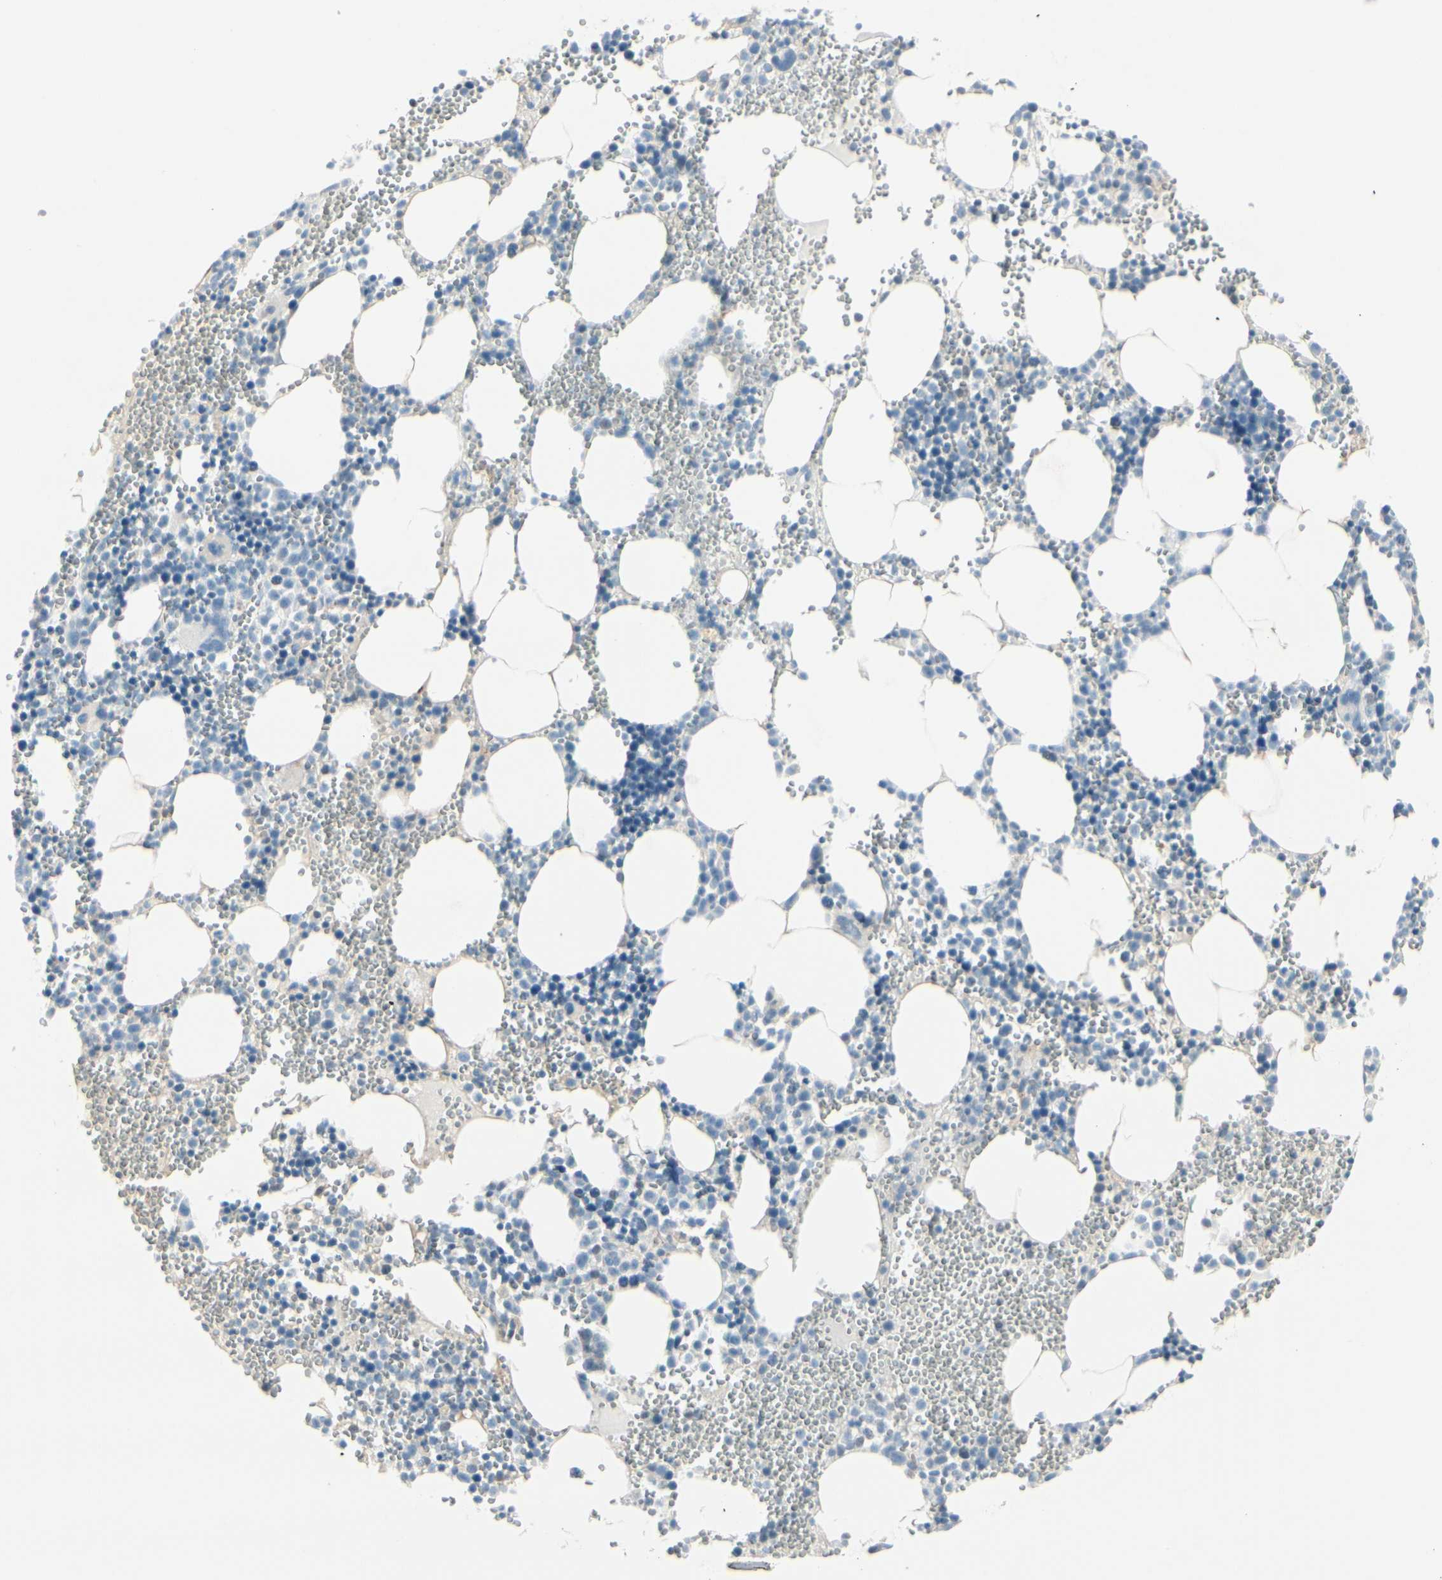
{"staining": {"intensity": "negative", "quantity": "none", "location": "none"}, "tissue": "bone marrow", "cell_type": "Hematopoietic cells", "image_type": "normal", "snomed": [{"axis": "morphology", "description": "Normal tissue, NOS"}, {"axis": "morphology", "description": "Inflammation, NOS"}, {"axis": "topography", "description": "Bone marrow"}], "caption": "A photomicrograph of bone marrow stained for a protein shows no brown staining in hematopoietic cells.", "gene": "CACNA2D1", "patient": {"sex": "male", "age": 42}}